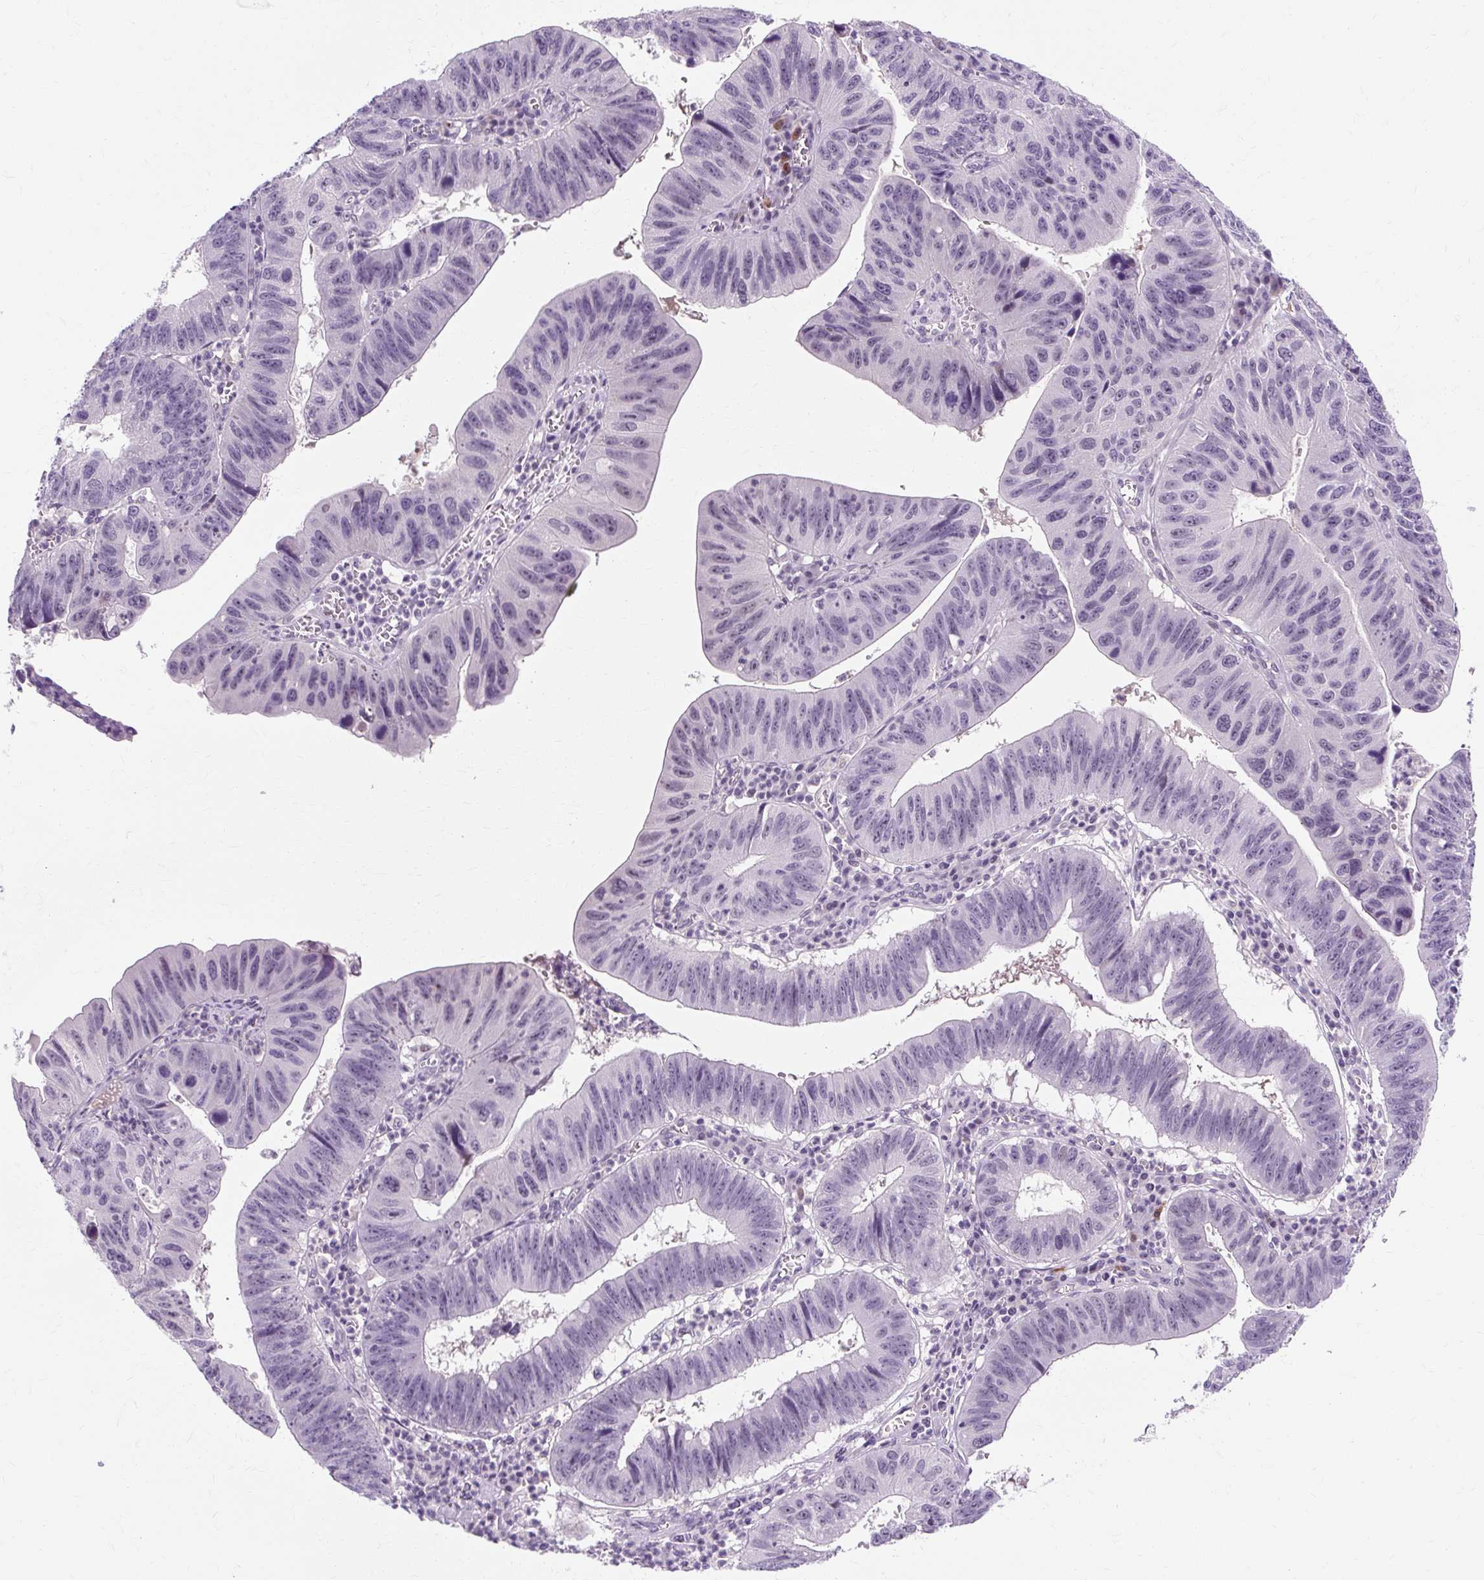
{"staining": {"intensity": "negative", "quantity": "none", "location": "none"}, "tissue": "stomach cancer", "cell_type": "Tumor cells", "image_type": "cancer", "snomed": [{"axis": "morphology", "description": "Adenocarcinoma, NOS"}, {"axis": "topography", "description": "Stomach"}], "caption": "Stomach adenocarcinoma was stained to show a protein in brown. There is no significant positivity in tumor cells. (DAB (3,3'-diaminobenzidine) immunohistochemistry, high magnification).", "gene": "RYBP", "patient": {"sex": "male", "age": 59}}